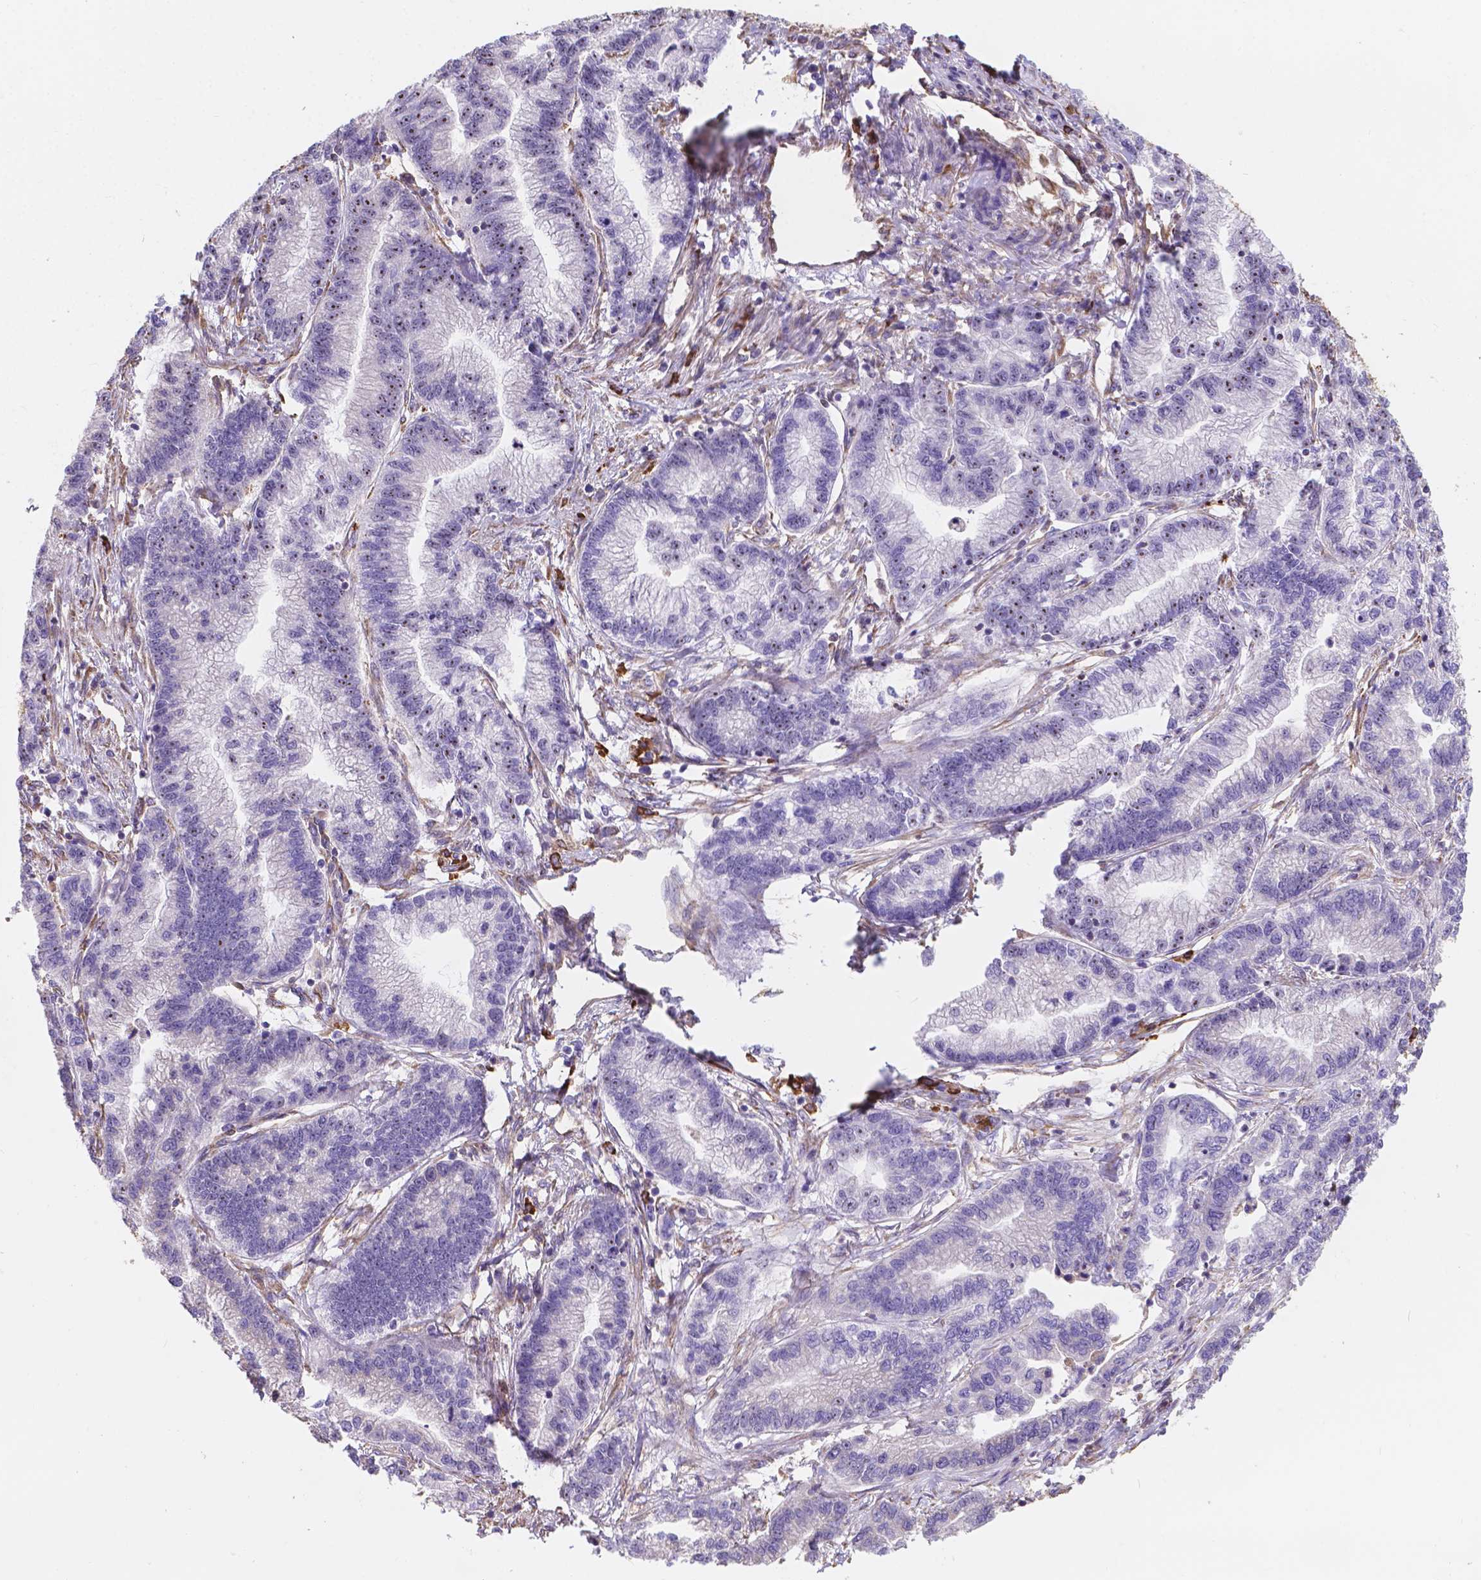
{"staining": {"intensity": "negative", "quantity": "none", "location": "none"}, "tissue": "stomach cancer", "cell_type": "Tumor cells", "image_type": "cancer", "snomed": [{"axis": "morphology", "description": "Adenocarcinoma, NOS"}, {"axis": "topography", "description": "Stomach"}], "caption": "Photomicrograph shows no protein expression in tumor cells of stomach adenocarcinoma tissue. (Brightfield microscopy of DAB IHC at high magnification).", "gene": "IPO11", "patient": {"sex": "male", "age": 83}}